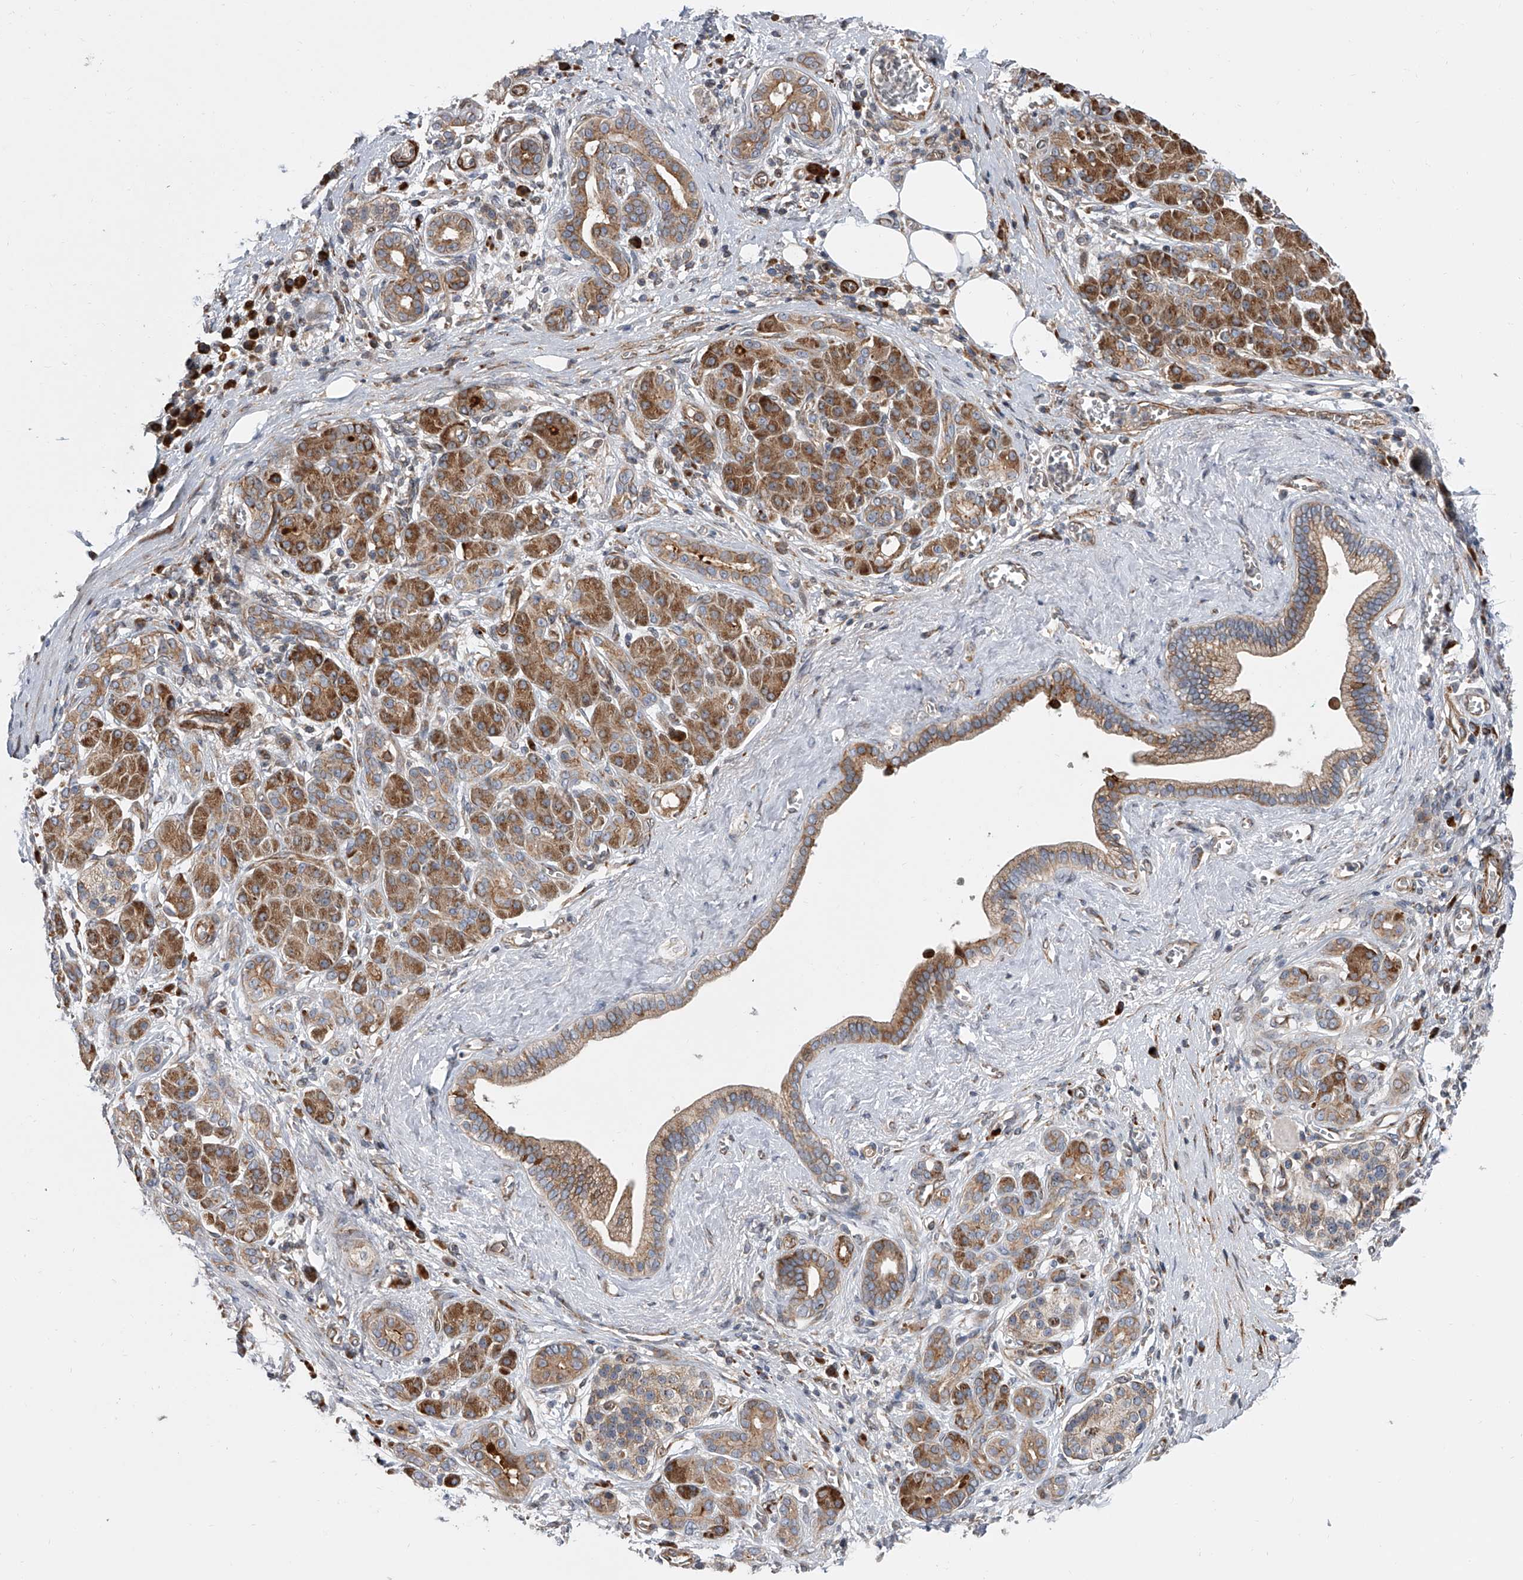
{"staining": {"intensity": "moderate", "quantity": ">75%", "location": "cytoplasmic/membranous"}, "tissue": "pancreatic cancer", "cell_type": "Tumor cells", "image_type": "cancer", "snomed": [{"axis": "morphology", "description": "Adenocarcinoma, NOS"}, {"axis": "topography", "description": "Pancreas"}], "caption": "The immunohistochemical stain shows moderate cytoplasmic/membranous expression in tumor cells of pancreatic adenocarcinoma tissue.", "gene": "DLGAP2", "patient": {"sex": "male", "age": 78}}